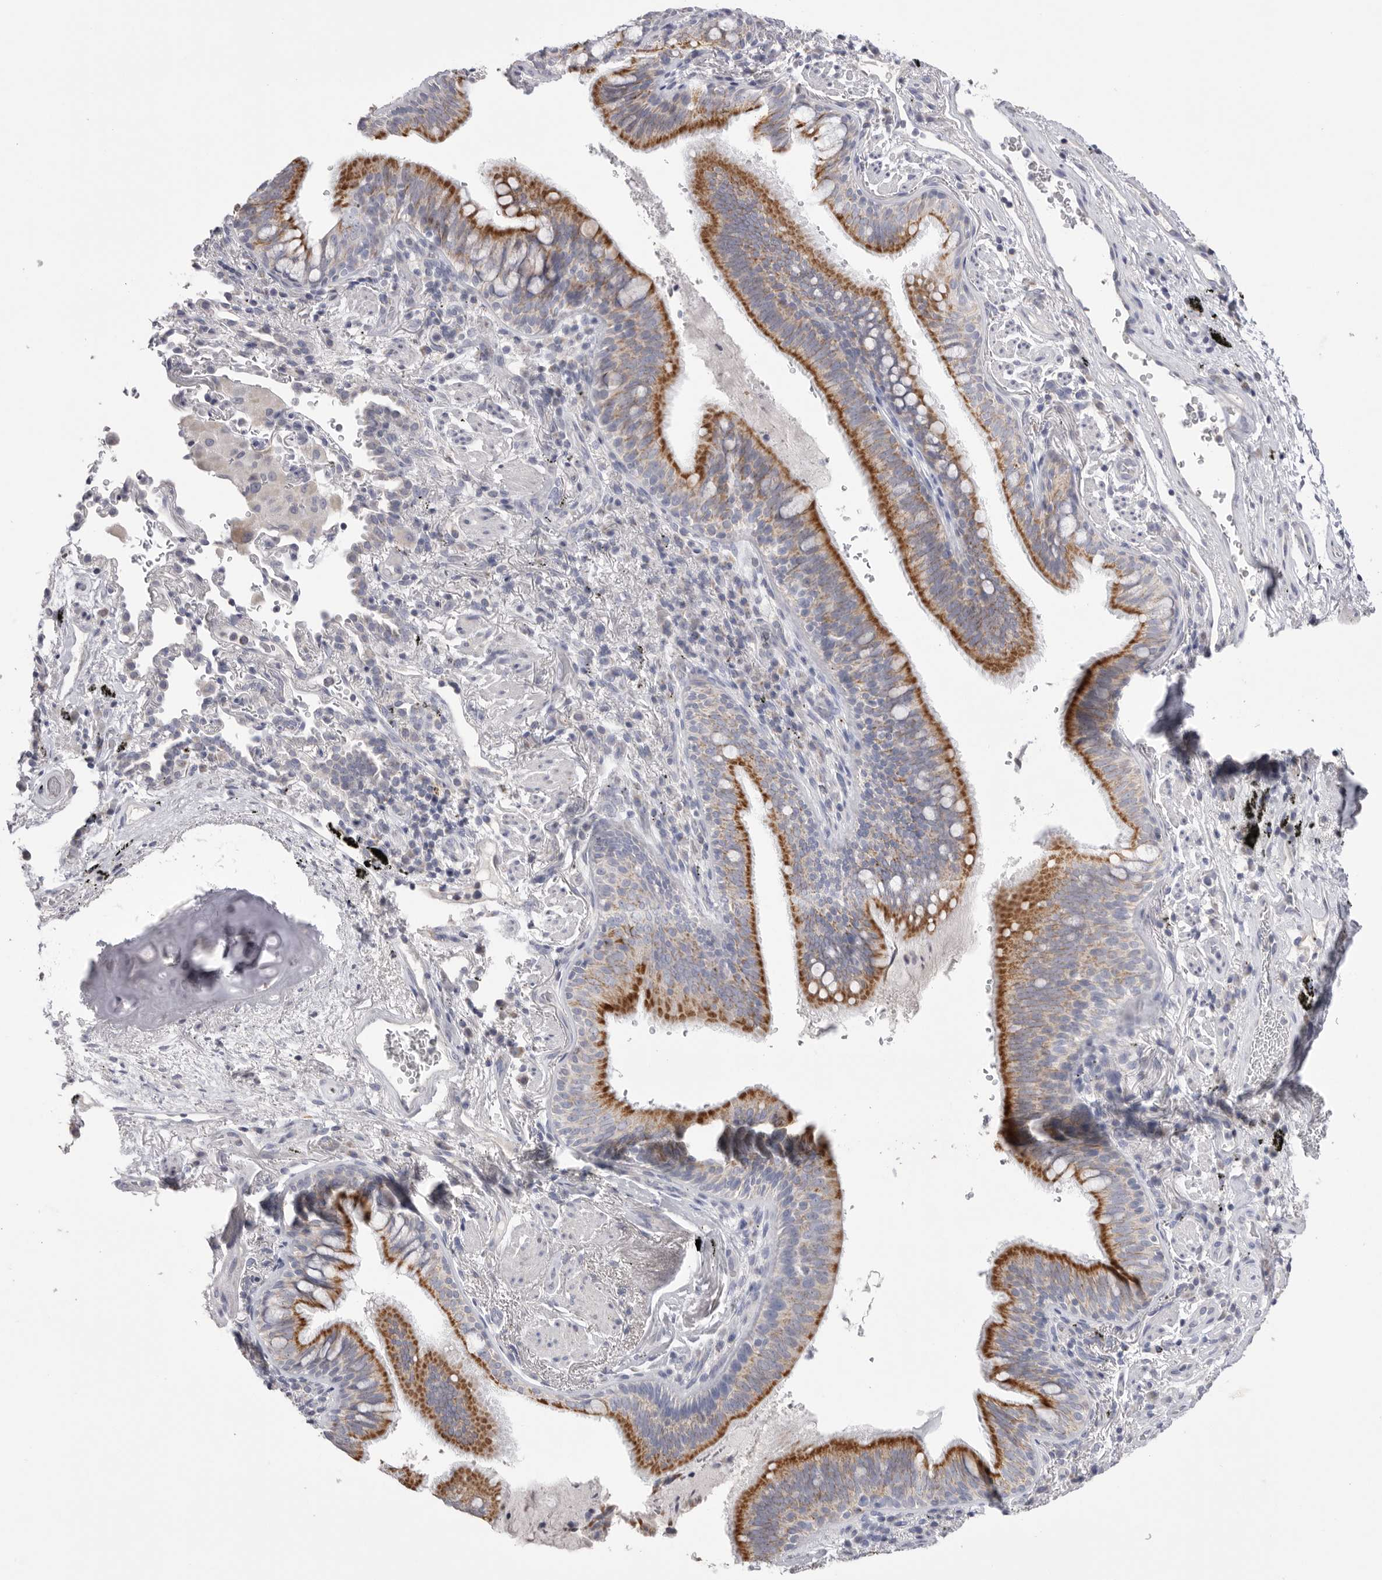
{"staining": {"intensity": "strong", "quantity": ">75%", "location": "cytoplasmic/membranous"}, "tissue": "bronchus", "cell_type": "Respiratory epithelial cells", "image_type": "normal", "snomed": [{"axis": "morphology", "description": "Normal tissue, NOS"}, {"axis": "morphology", "description": "Inflammation, NOS"}, {"axis": "topography", "description": "Bronchus"}], "caption": "Brown immunohistochemical staining in unremarkable bronchus demonstrates strong cytoplasmic/membranous positivity in about >75% of respiratory epithelial cells.", "gene": "VDAC3", "patient": {"sex": "male", "age": 69}}